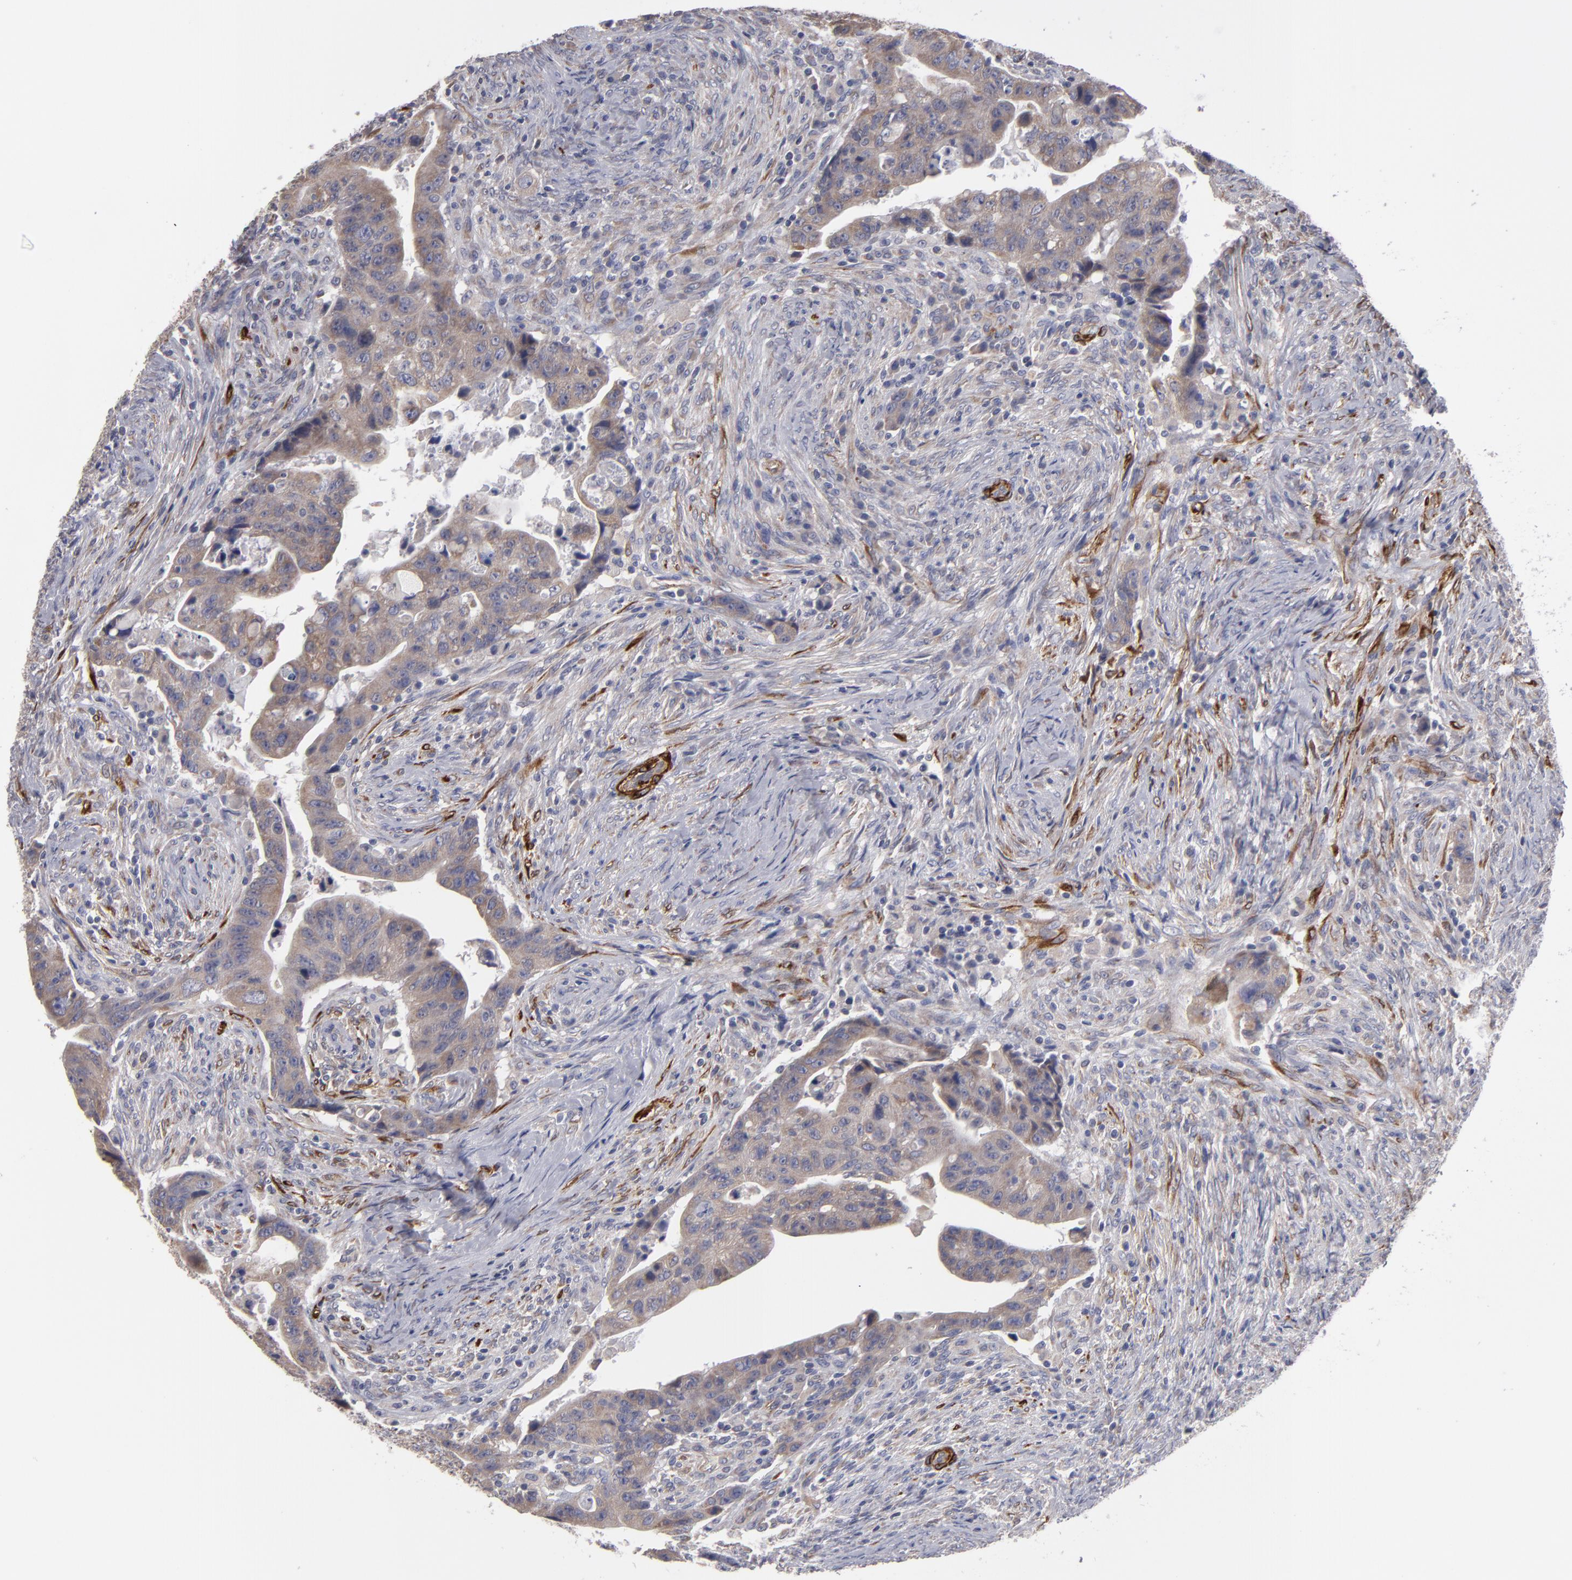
{"staining": {"intensity": "weak", "quantity": ">75%", "location": "cytoplasmic/membranous"}, "tissue": "colorectal cancer", "cell_type": "Tumor cells", "image_type": "cancer", "snomed": [{"axis": "morphology", "description": "Adenocarcinoma, NOS"}, {"axis": "topography", "description": "Rectum"}], "caption": "Colorectal cancer stained with IHC shows weak cytoplasmic/membranous staining in about >75% of tumor cells. (DAB (3,3'-diaminobenzidine) = brown stain, brightfield microscopy at high magnification).", "gene": "SLMAP", "patient": {"sex": "female", "age": 71}}